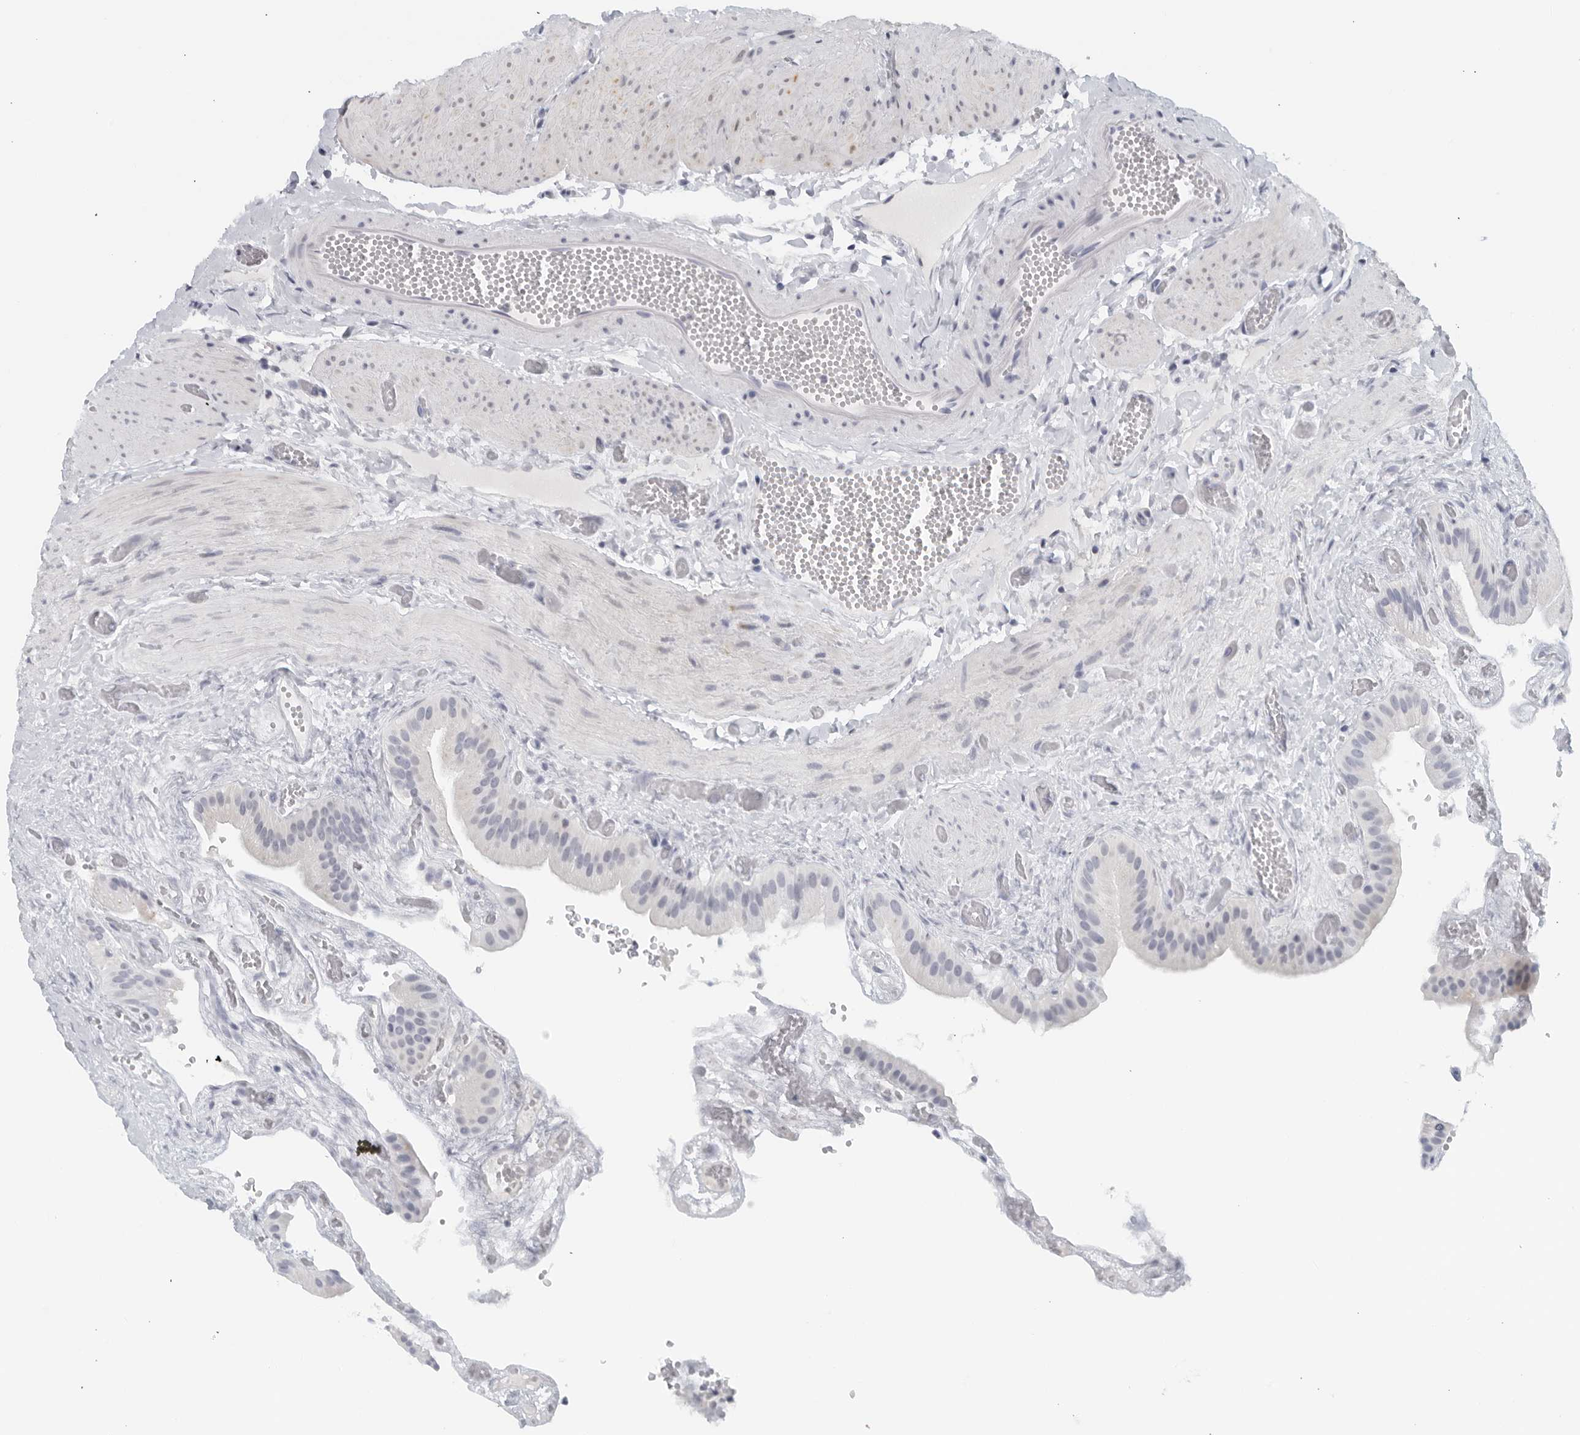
{"staining": {"intensity": "negative", "quantity": "none", "location": "none"}, "tissue": "gallbladder", "cell_type": "Glandular cells", "image_type": "normal", "snomed": [{"axis": "morphology", "description": "Normal tissue, NOS"}, {"axis": "topography", "description": "Gallbladder"}], "caption": "Glandular cells show no significant positivity in benign gallbladder. Brightfield microscopy of immunohistochemistry stained with DAB (3,3'-diaminobenzidine) (brown) and hematoxylin (blue), captured at high magnification.", "gene": "MATN1", "patient": {"sex": "female", "age": 64}}